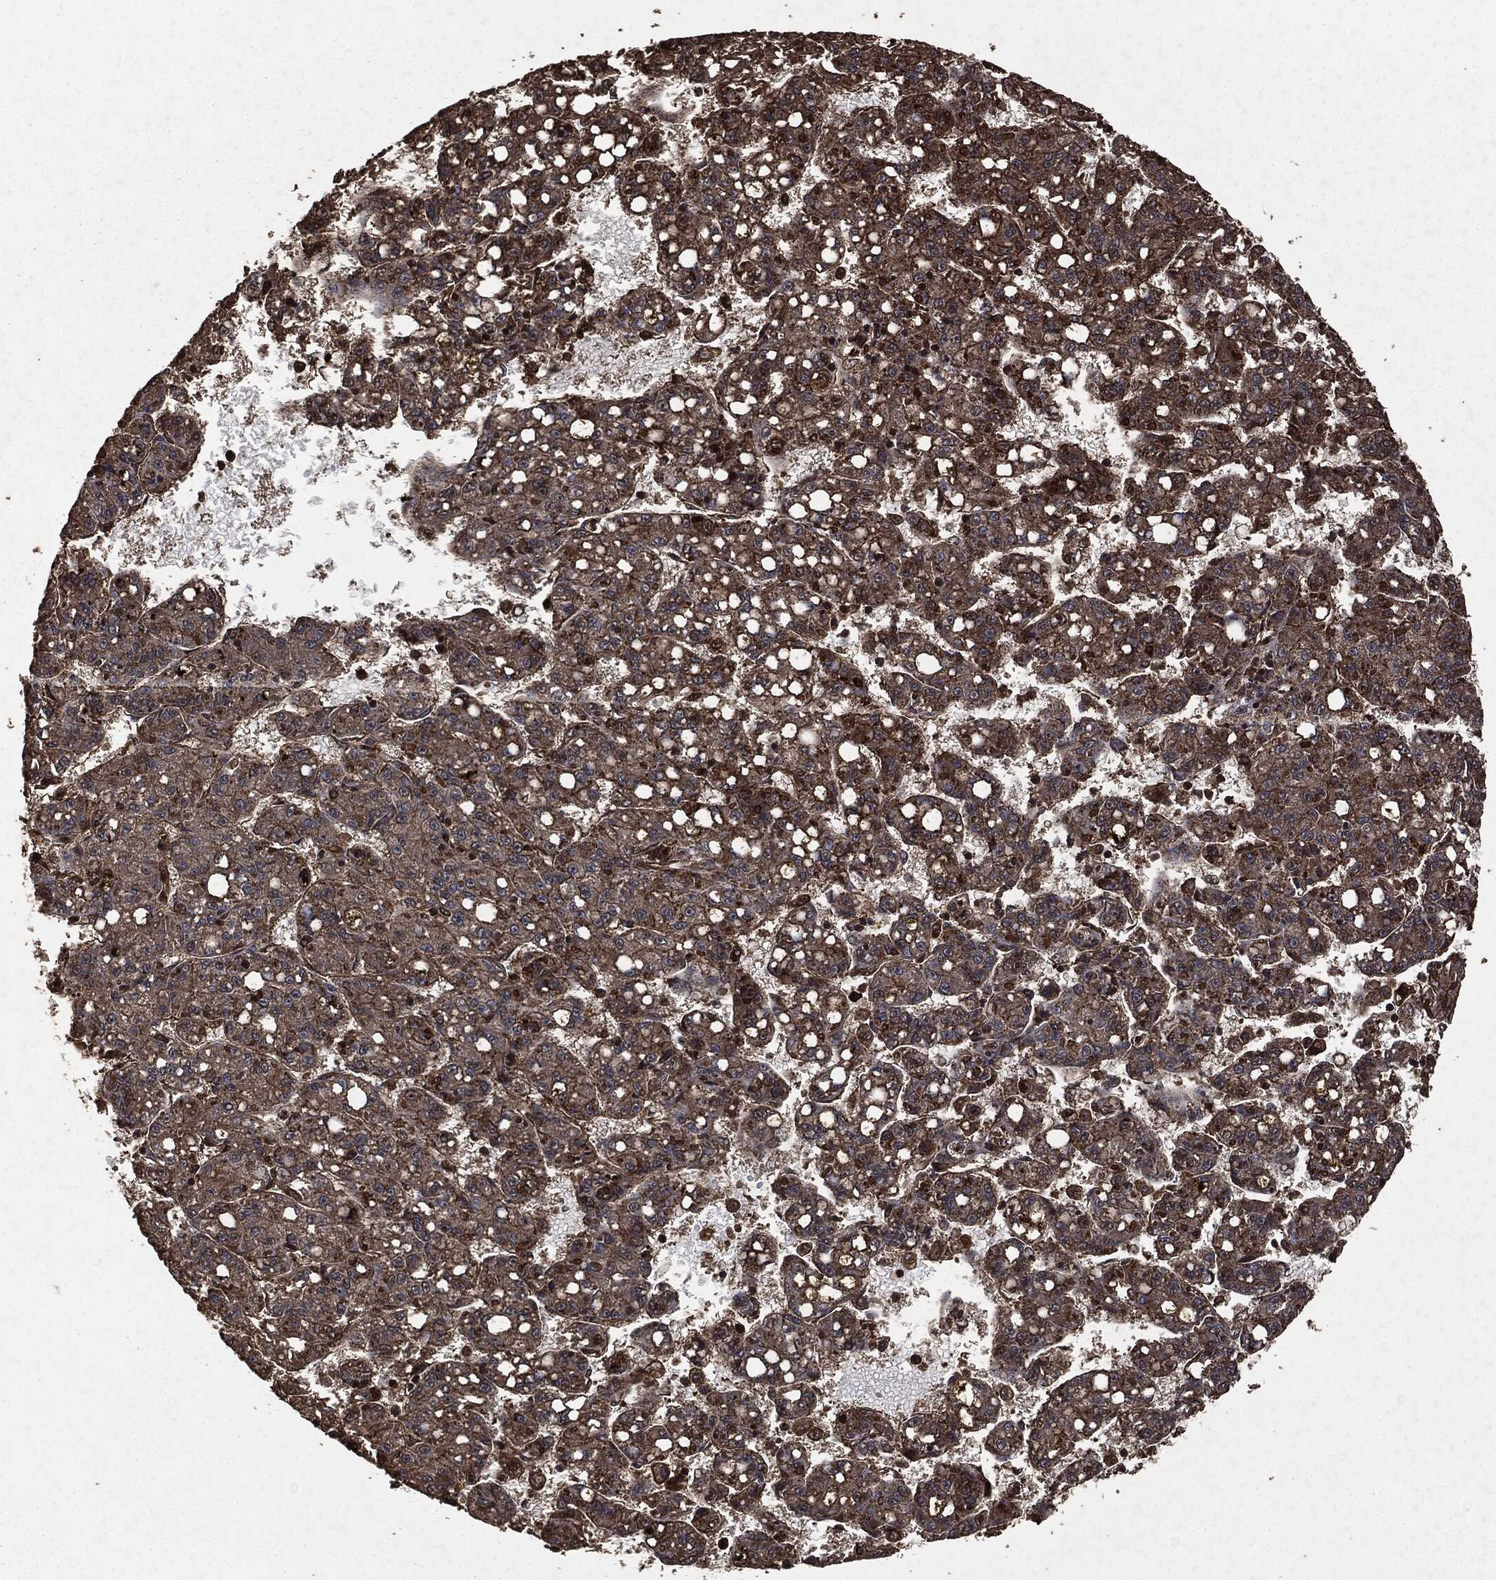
{"staining": {"intensity": "strong", "quantity": "<25%", "location": "cytoplasmic/membranous"}, "tissue": "liver cancer", "cell_type": "Tumor cells", "image_type": "cancer", "snomed": [{"axis": "morphology", "description": "Carcinoma, Hepatocellular, NOS"}, {"axis": "topography", "description": "Liver"}], "caption": "An image of human hepatocellular carcinoma (liver) stained for a protein reveals strong cytoplasmic/membranous brown staining in tumor cells.", "gene": "HRAS", "patient": {"sex": "female", "age": 65}}